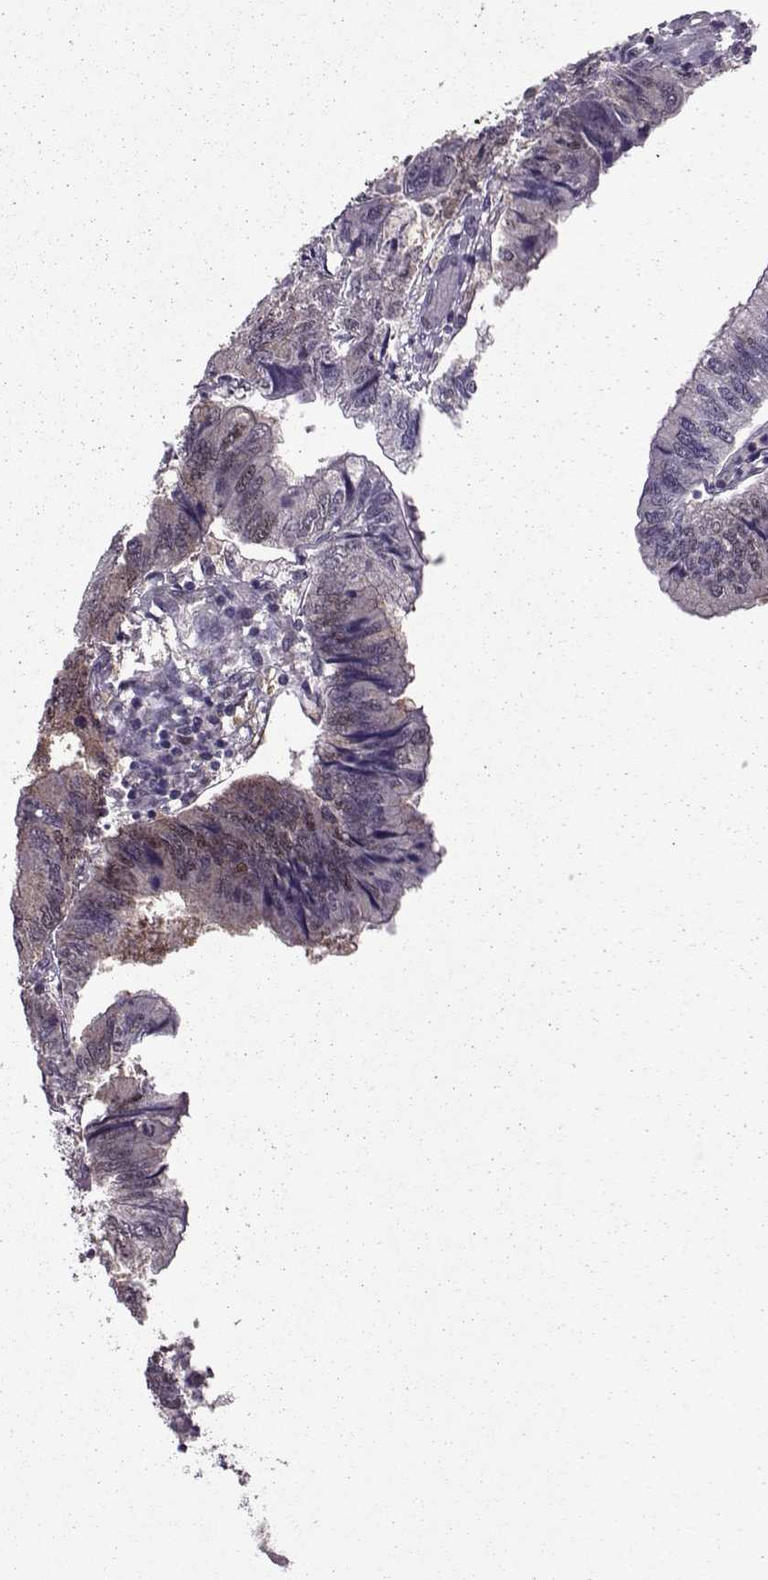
{"staining": {"intensity": "moderate", "quantity": "25%-75%", "location": "cytoplasmic/membranous,nuclear"}, "tissue": "colorectal cancer", "cell_type": "Tumor cells", "image_type": "cancer", "snomed": [{"axis": "morphology", "description": "Adenocarcinoma, NOS"}, {"axis": "topography", "description": "Colon"}], "caption": "A brown stain shows moderate cytoplasmic/membranous and nuclear positivity of a protein in colorectal adenocarcinoma tumor cells.", "gene": "CDK4", "patient": {"sex": "male", "age": 53}}